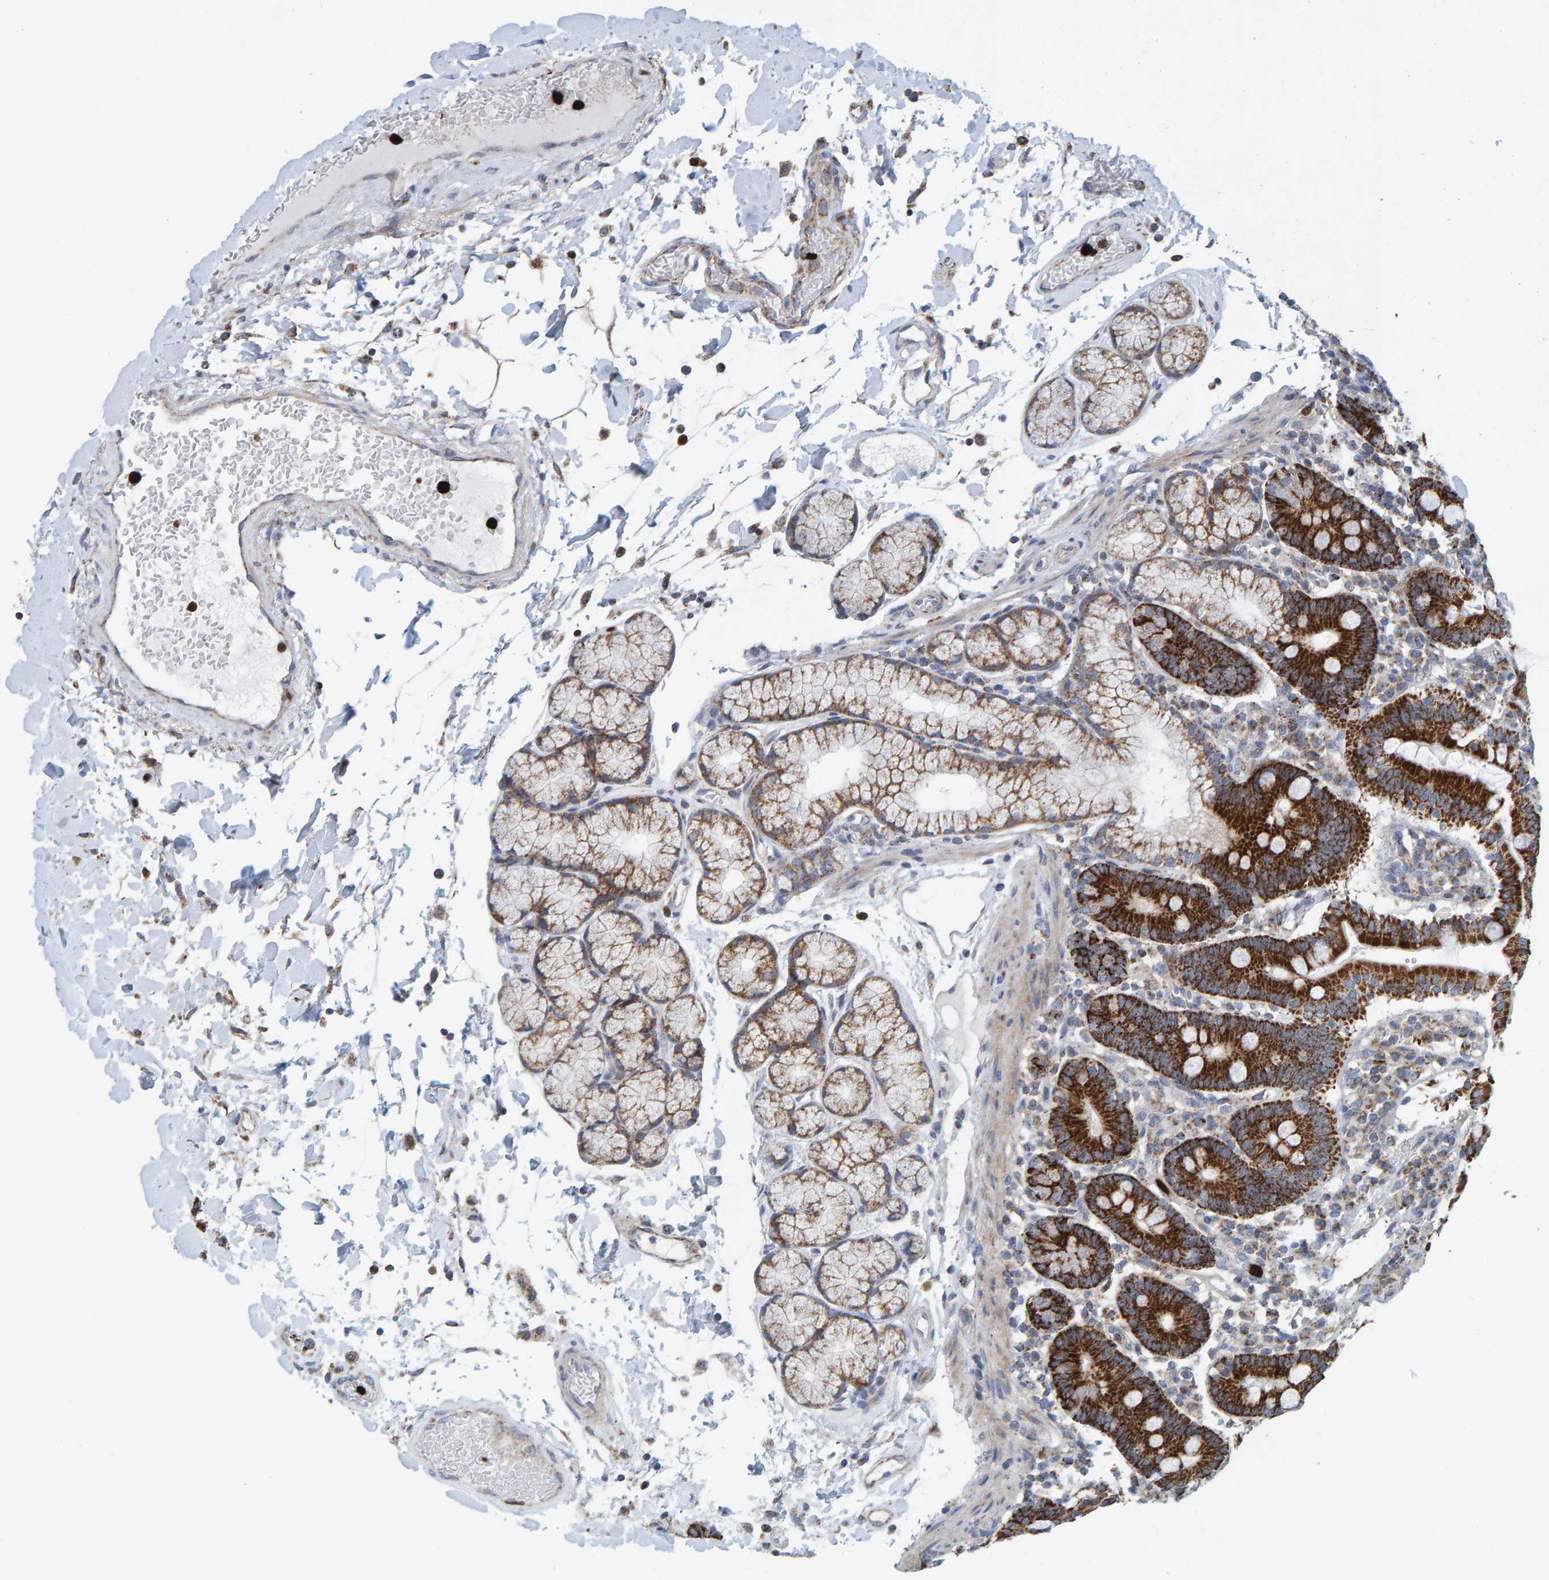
{"staining": {"intensity": "strong", "quantity": ">75%", "location": "cytoplasmic/membranous"}, "tissue": "duodenum", "cell_type": "Glandular cells", "image_type": "normal", "snomed": [{"axis": "morphology", "description": "Normal tissue, NOS"}, {"axis": "topography", "description": "Small intestine, NOS"}], "caption": "IHC of benign human duodenum demonstrates high levels of strong cytoplasmic/membranous positivity in approximately >75% of glandular cells. The protein of interest is shown in brown color, while the nuclei are stained blue.", "gene": "B9D1", "patient": {"sex": "female", "age": 71}}